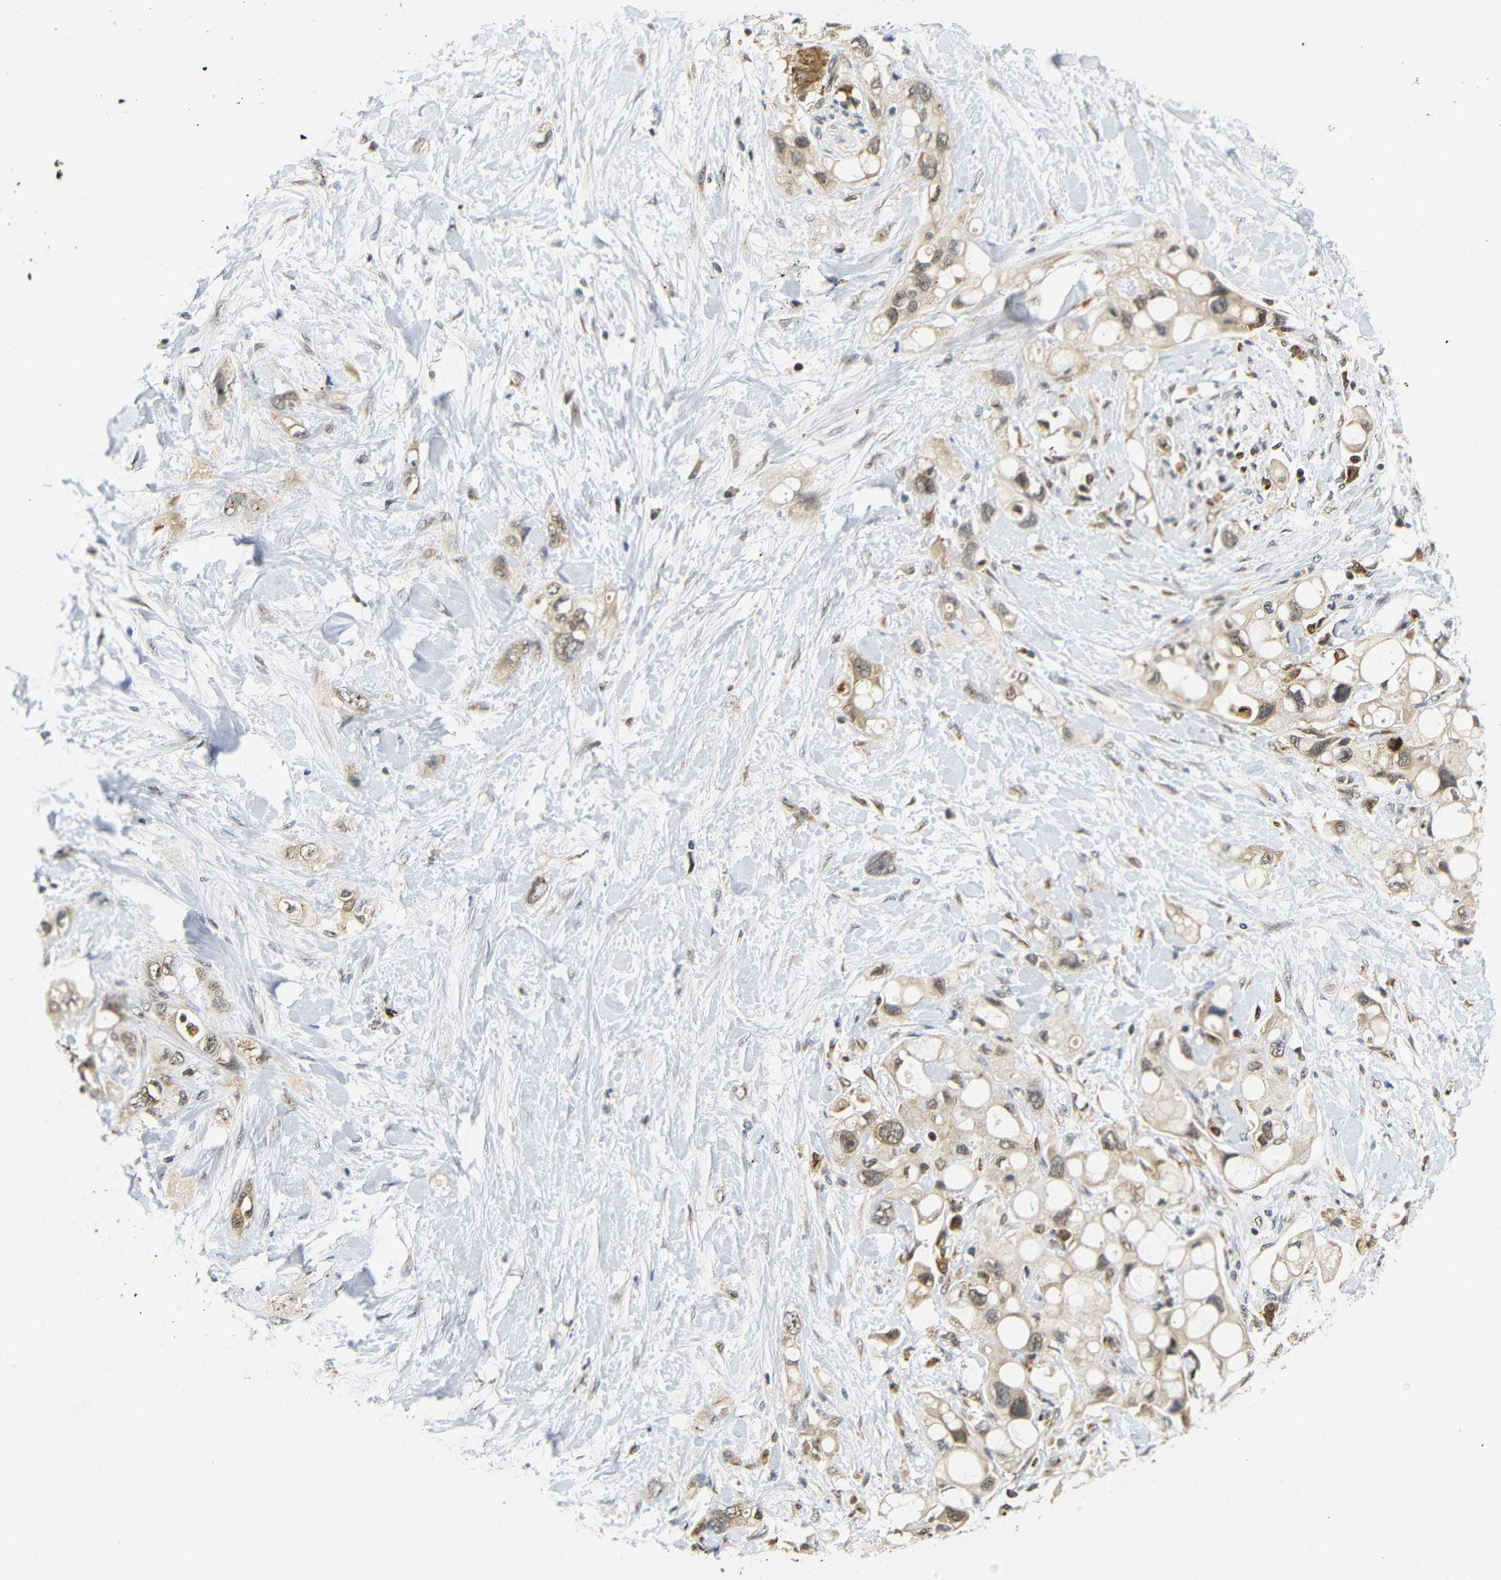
{"staining": {"intensity": "weak", "quantity": ">75%", "location": "cytoplasmic/membranous,nuclear"}, "tissue": "pancreatic cancer", "cell_type": "Tumor cells", "image_type": "cancer", "snomed": [{"axis": "morphology", "description": "Adenocarcinoma, NOS"}, {"axis": "topography", "description": "Pancreas"}], "caption": "Protein expression analysis of adenocarcinoma (pancreatic) shows weak cytoplasmic/membranous and nuclear positivity in about >75% of tumor cells.", "gene": "GJA5", "patient": {"sex": "female", "age": 56}}